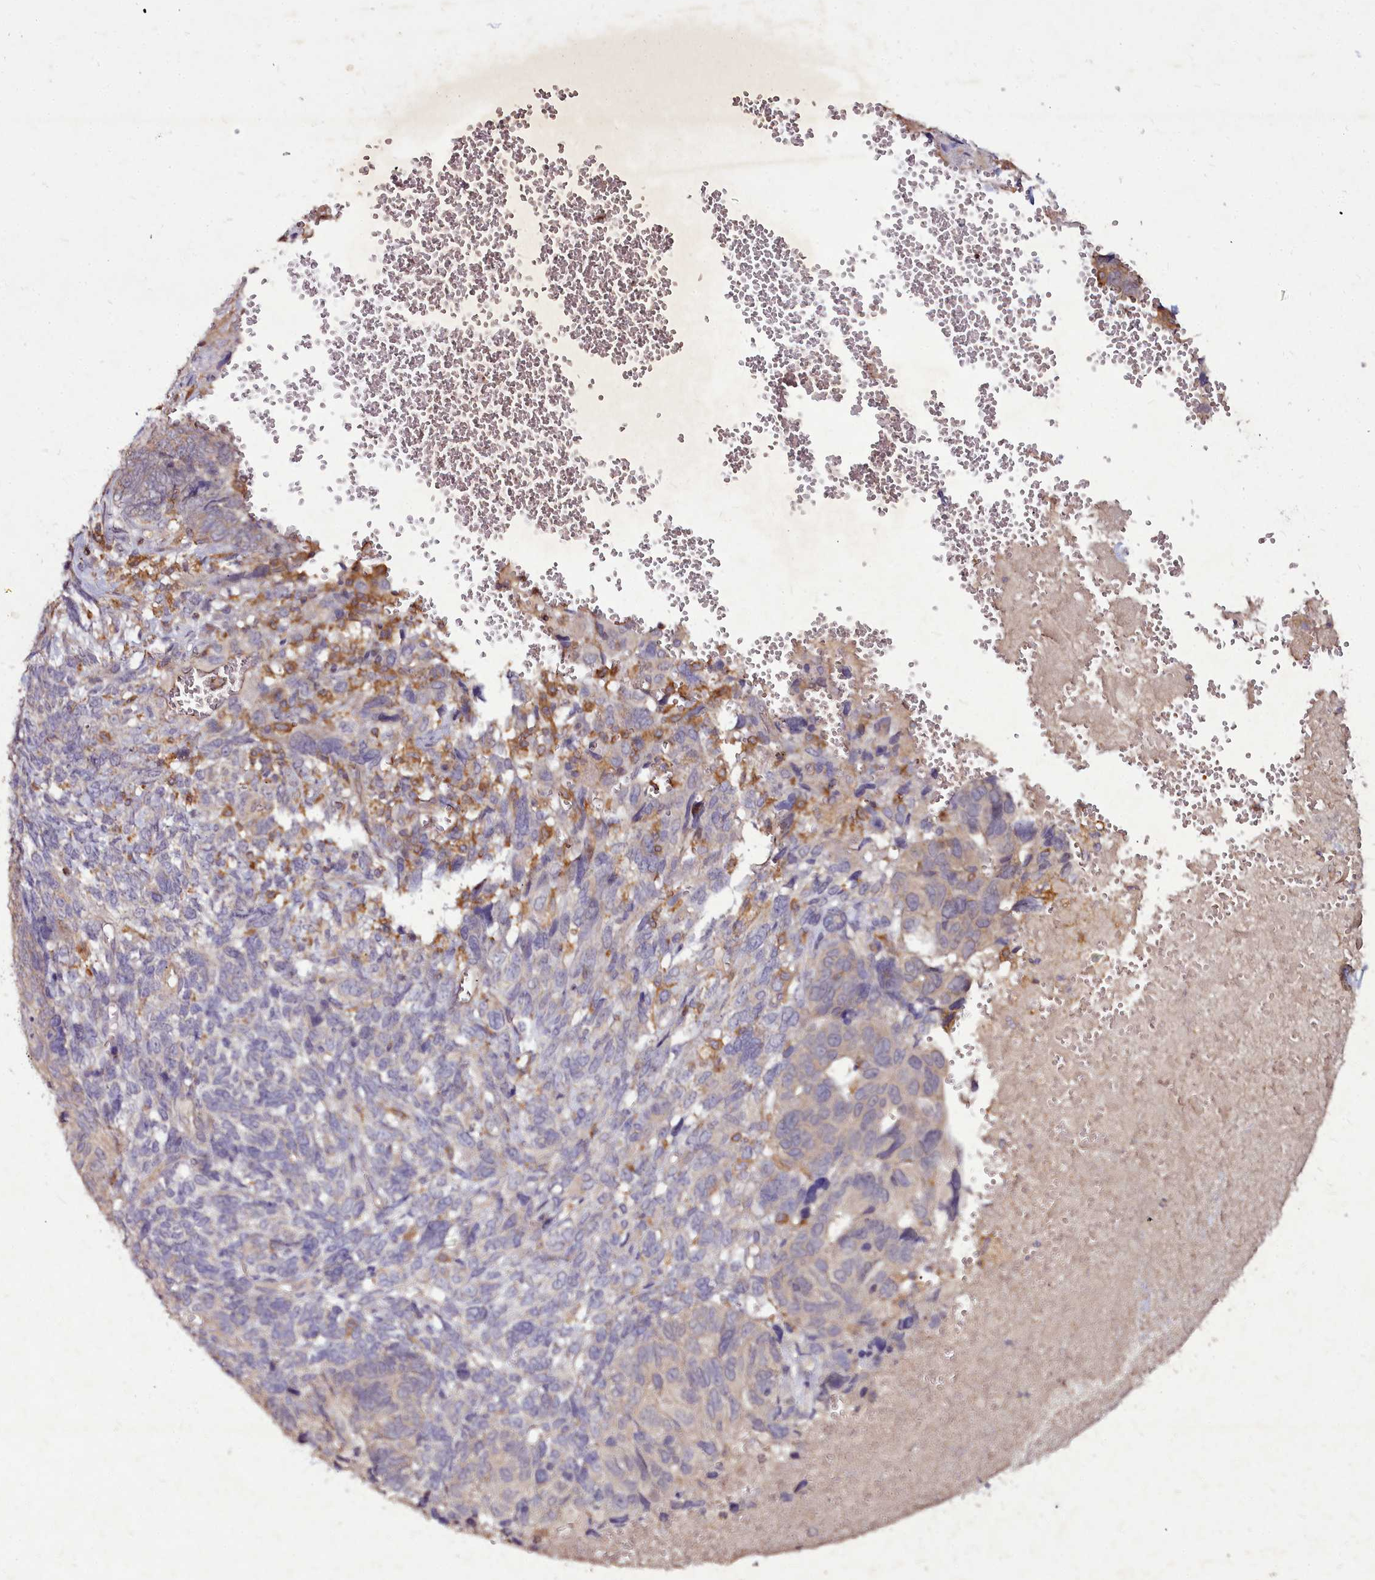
{"staining": {"intensity": "weak", "quantity": "<25%", "location": "cytoplasmic/membranous"}, "tissue": "ovarian cancer", "cell_type": "Tumor cells", "image_type": "cancer", "snomed": [{"axis": "morphology", "description": "Cystadenocarcinoma, serous, NOS"}, {"axis": "topography", "description": "Ovary"}], "caption": "This is a image of IHC staining of ovarian cancer, which shows no expression in tumor cells.", "gene": "NCKAP1L", "patient": {"sex": "female", "age": 79}}